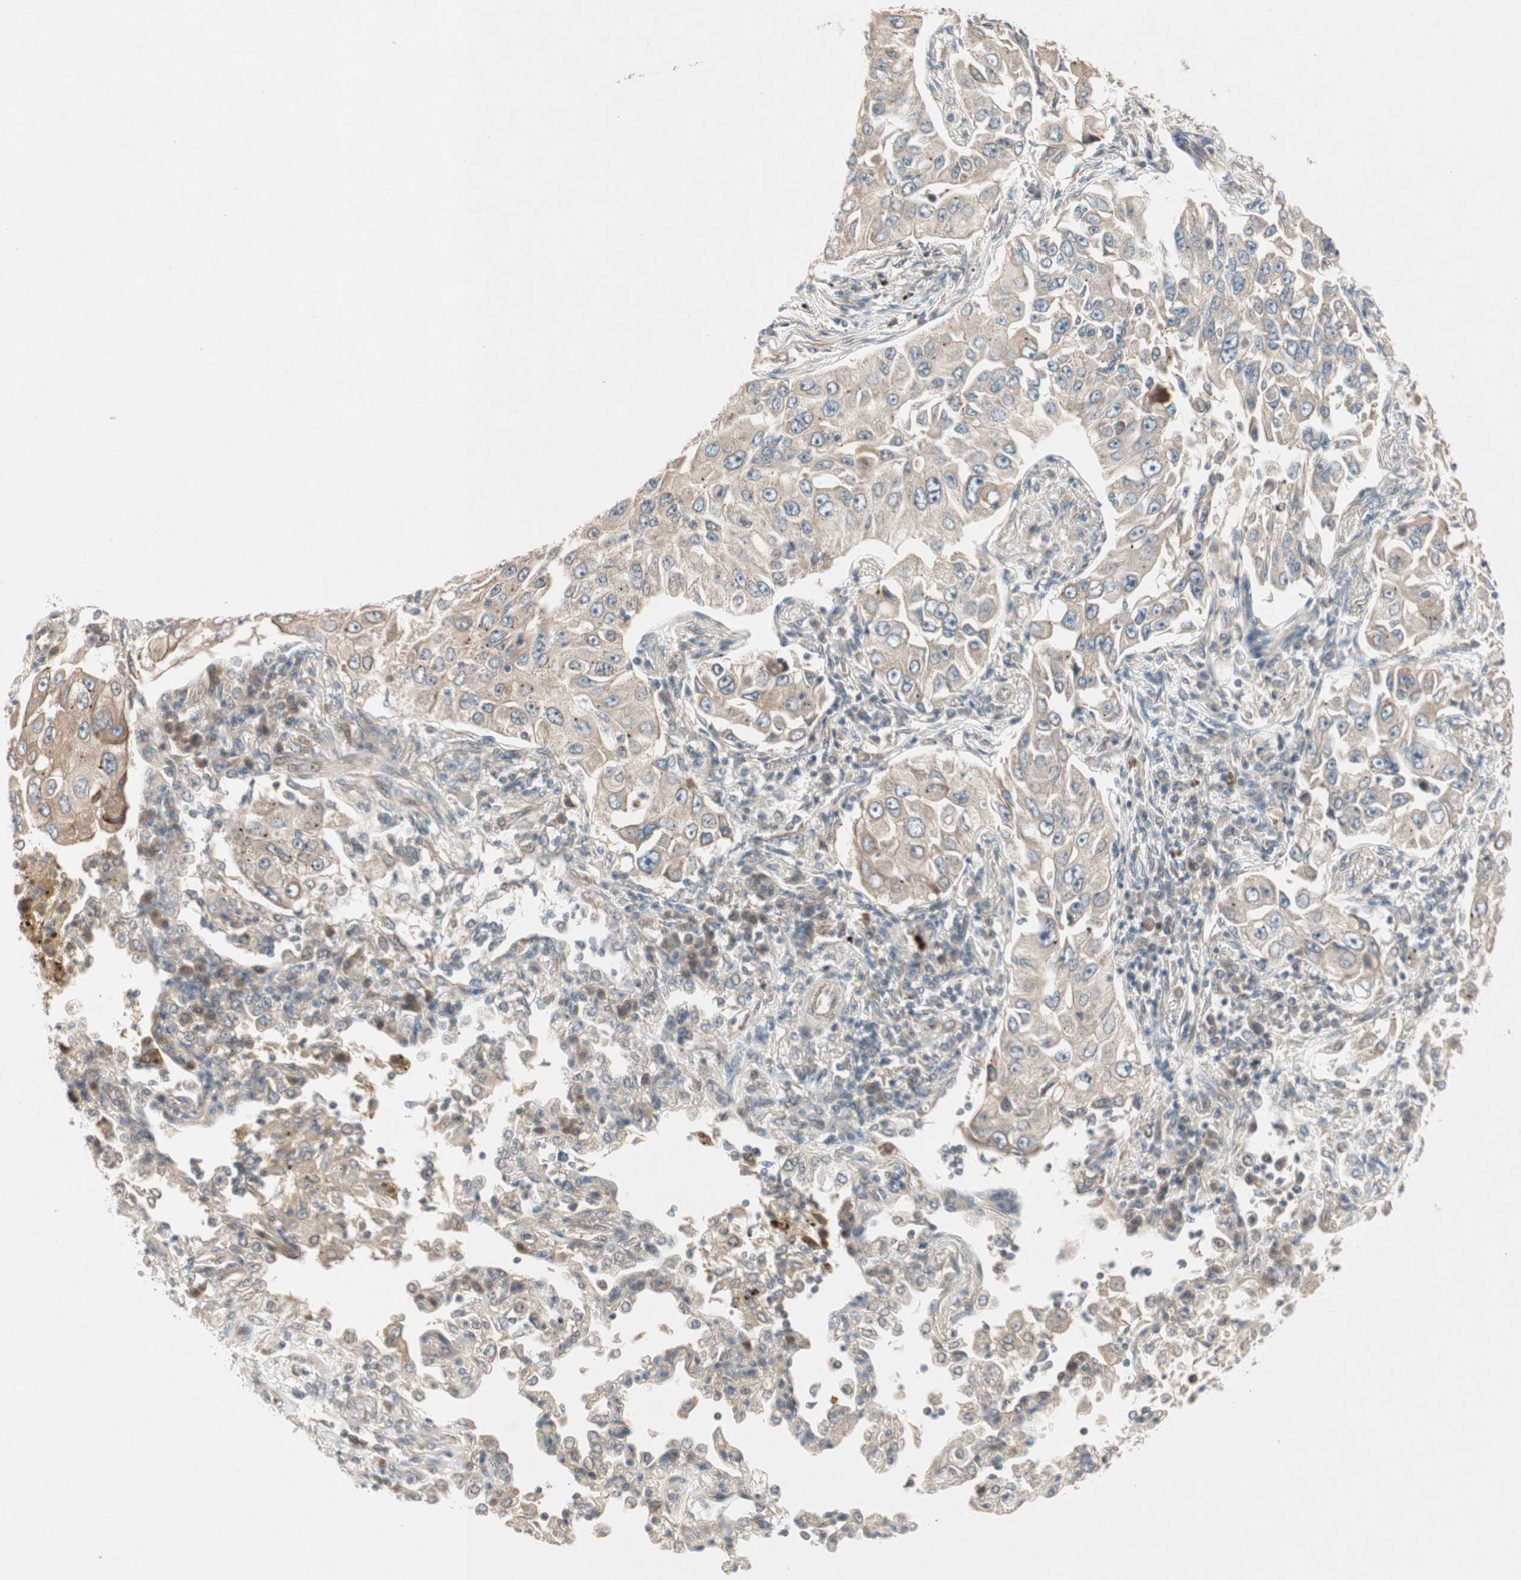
{"staining": {"intensity": "weak", "quantity": ">75%", "location": "cytoplasmic/membranous"}, "tissue": "lung cancer", "cell_type": "Tumor cells", "image_type": "cancer", "snomed": [{"axis": "morphology", "description": "Adenocarcinoma, NOS"}, {"axis": "topography", "description": "Lung"}], "caption": "Brown immunohistochemical staining in lung cancer (adenocarcinoma) shows weak cytoplasmic/membranous expression in approximately >75% of tumor cells.", "gene": "PGBD1", "patient": {"sex": "male", "age": 84}}